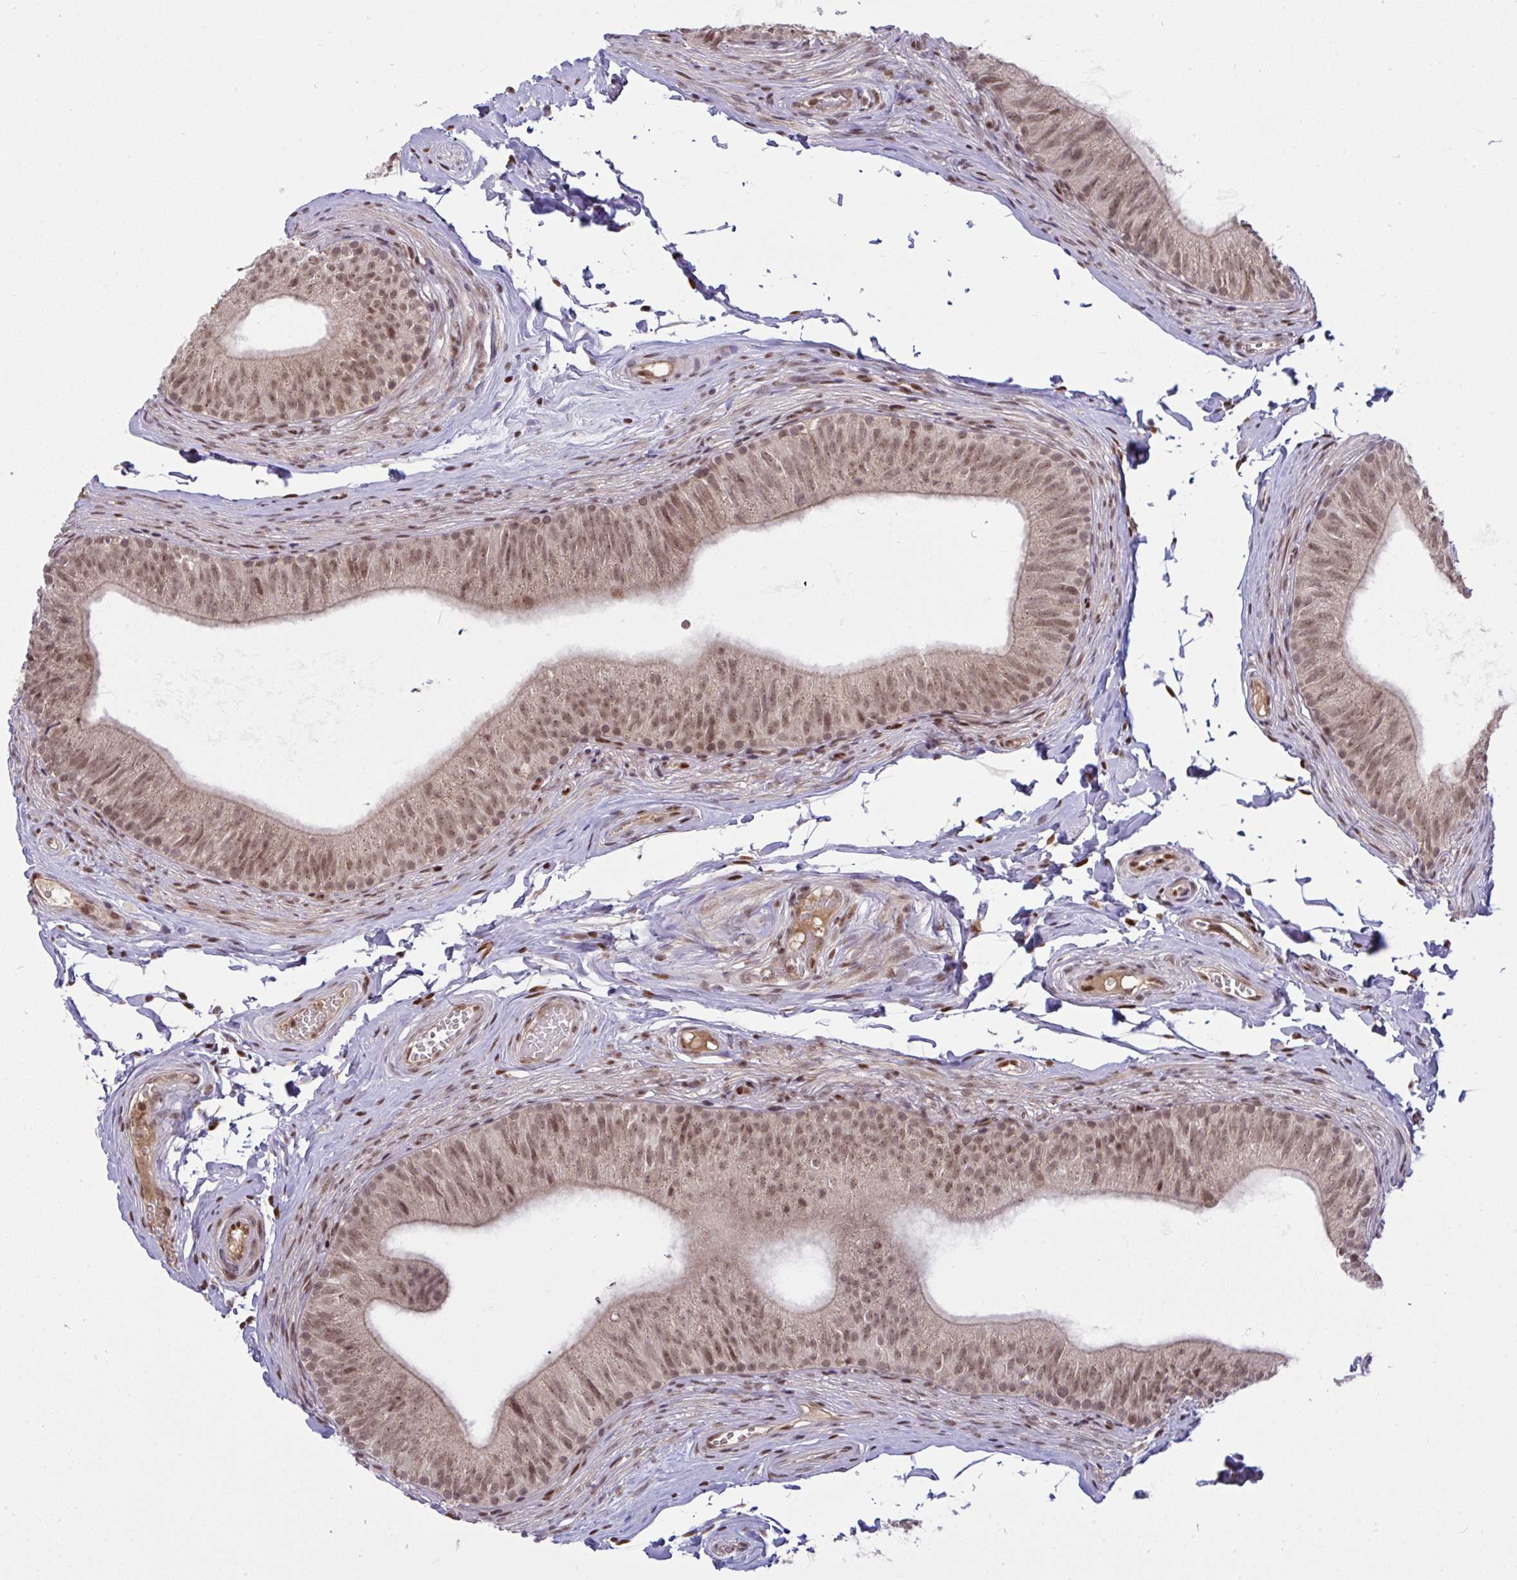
{"staining": {"intensity": "moderate", "quantity": ">75%", "location": "nuclear"}, "tissue": "epididymis", "cell_type": "Glandular cells", "image_type": "normal", "snomed": [{"axis": "morphology", "description": "Normal tissue, NOS"}, {"axis": "topography", "description": "Epididymis, spermatic cord, NOS"}, {"axis": "topography", "description": "Epididymis"}, {"axis": "topography", "description": "Peripheral nerve tissue"}], "caption": "Immunohistochemistry (IHC) of benign epididymis reveals medium levels of moderate nuclear expression in about >75% of glandular cells.", "gene": "KLF2", "patient": {"sex": "male", "age": 29}}